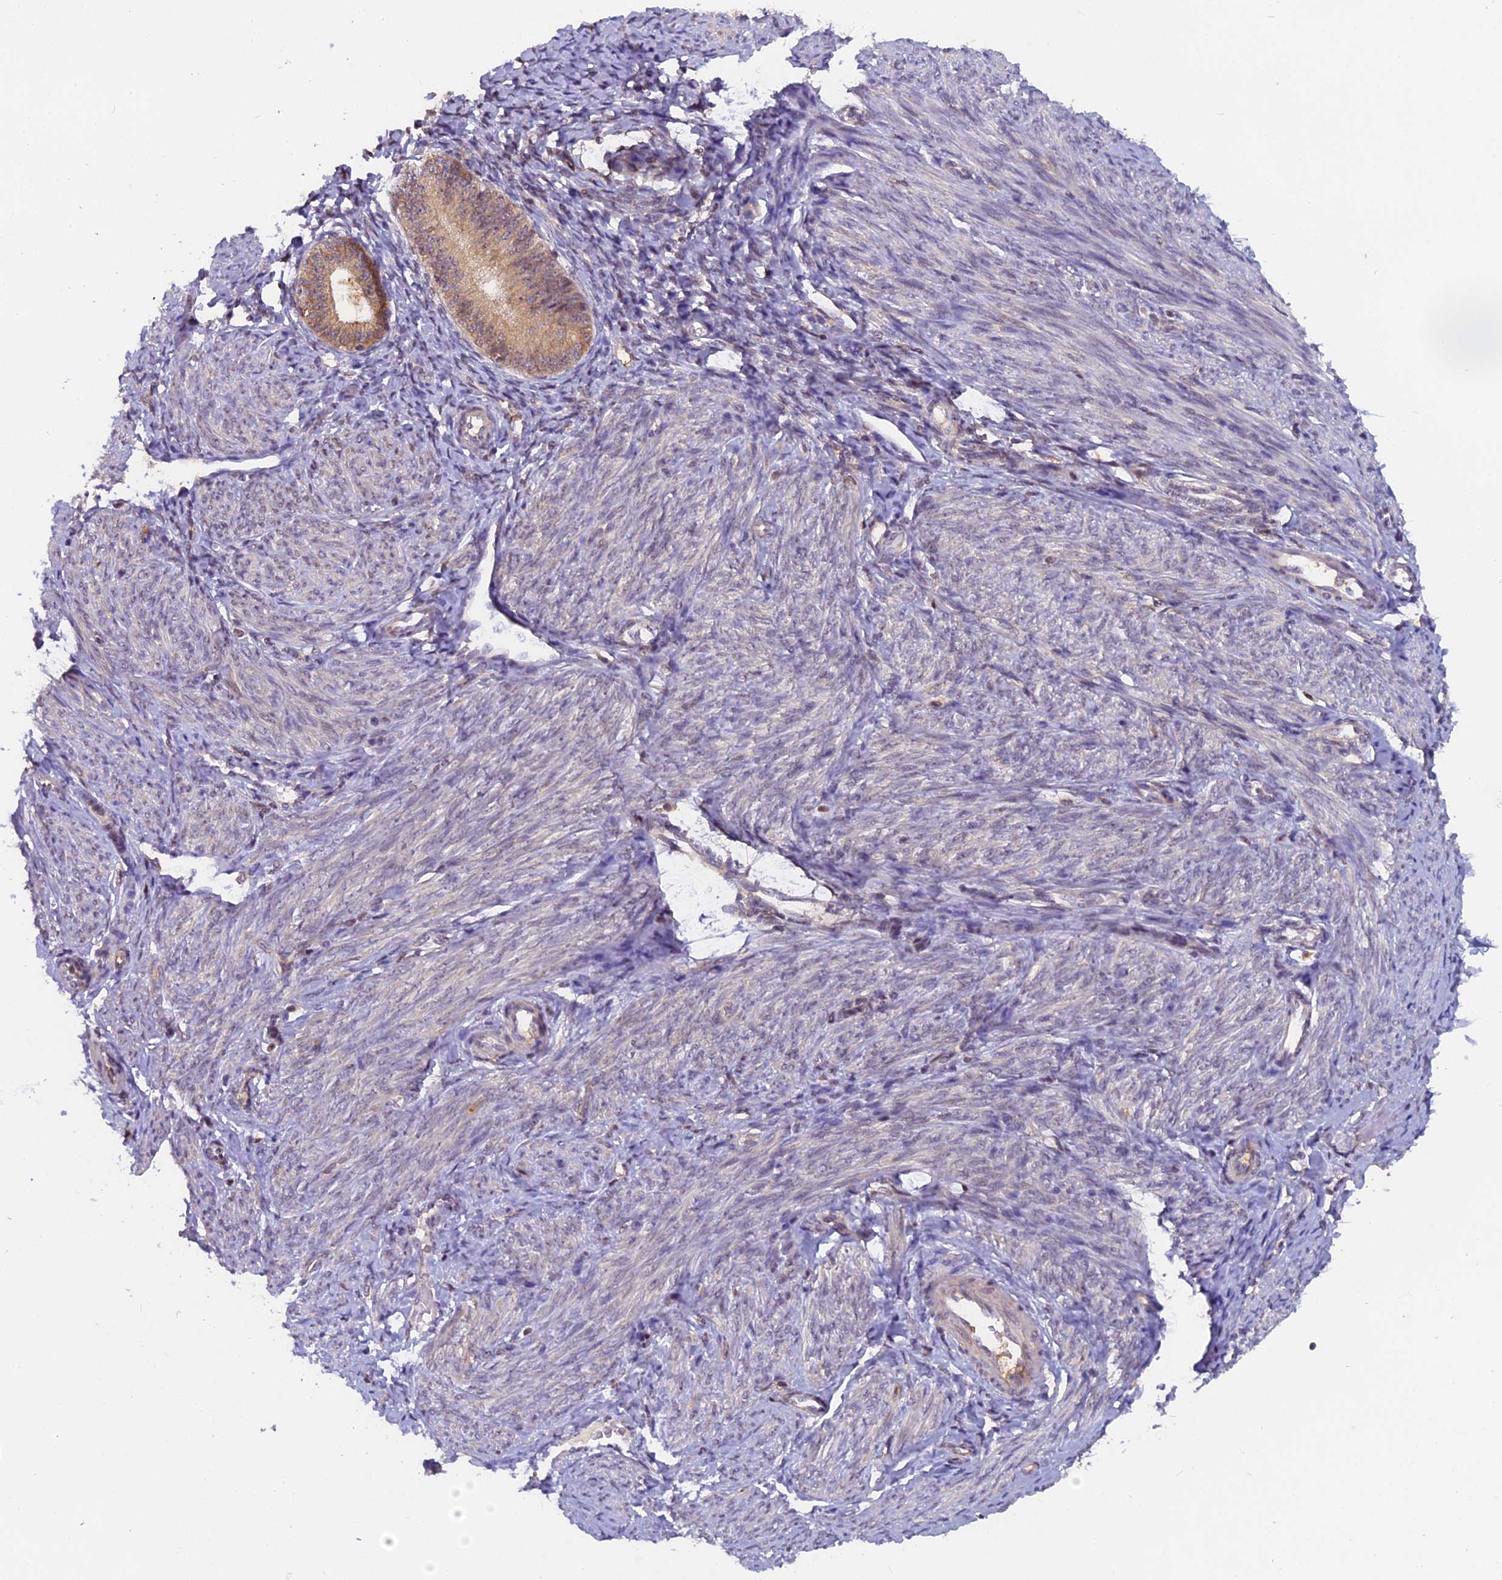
{"staining": {"intensity": "negative", "quantity": "none", "location": "none"}, "tissue": "endometrium", "cell_type": "Cells in endometrial stroma", "image_type": "normal", "snomed": [{"axis": "morphology", "description": "Normal tissue, NOS"}, {"axis": "topography", "description": "Endometrium"}], "caption": "The photomicrograph exhibits no significant positivity in cells in endometrial stroma of endometrium. The staining was performed using DAB to visualize the protein expression in brown, while the nuclei were stained in blue with hematoxylin (Magnification: 20x).", "gene": "FAM118B", "patient": {"sex": "female", "age": 72}}